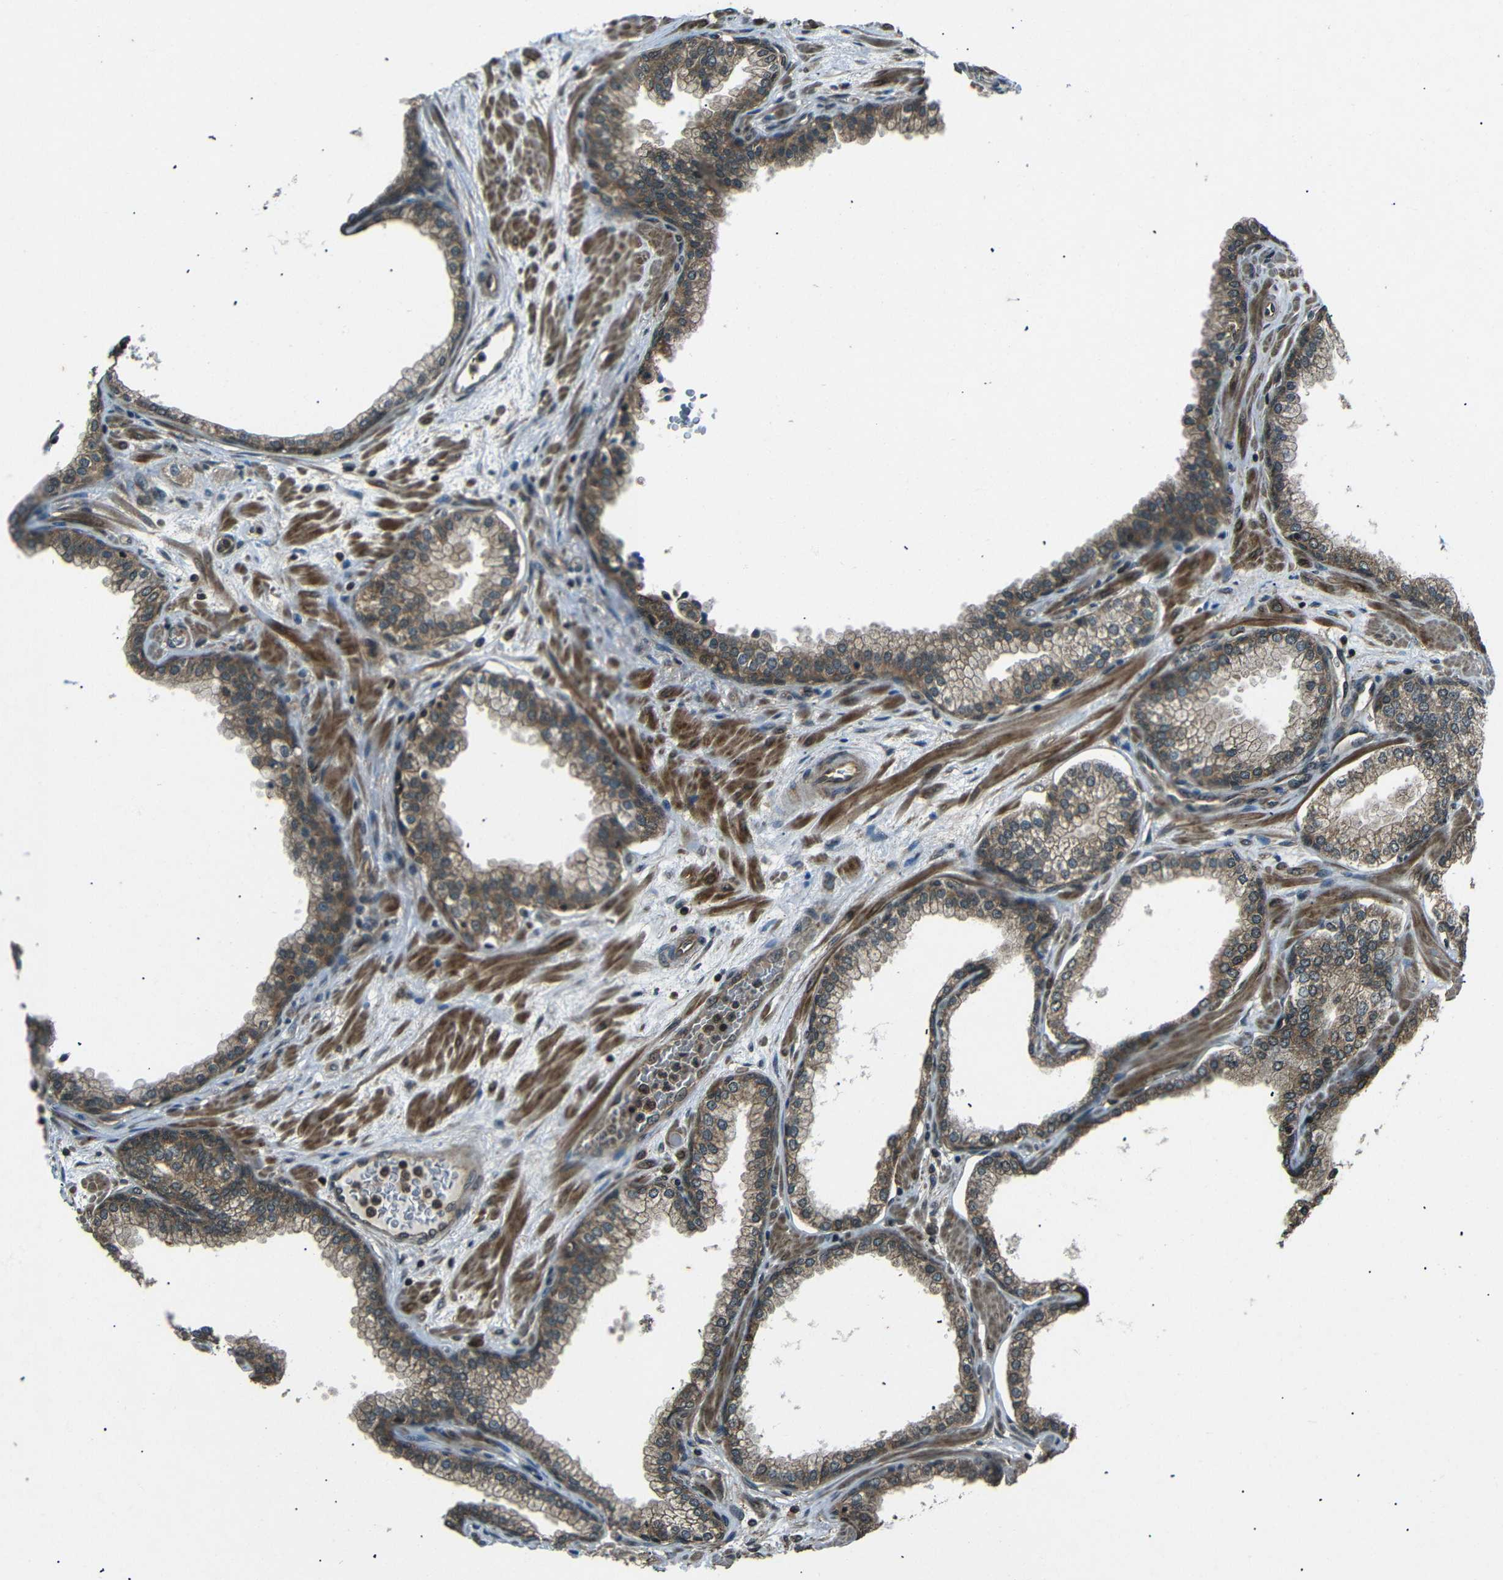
{"staining": {"intensity": "strong", "quantity": ">75%", "location": "cytoplasmic/membranous"}, "tissue": "prostate", "cell_type": "Glandular cells", "image_type": "normal", "snomed": [{"axis": "morphology", "description": "Normal tissue, NOS"}, {"axis": "morphology", "description": "Urothelial carcinoma, Low grade"}, {"axis": "topography", "description": "Urinary bladder"}, {"axis": "topography", "description": "Prostate"}], "caption": "A high-resolution image shows immunohistochemistry (IHC) staining of benign prostate, which demonstrates strong cytoplasmic/membranous staining in about >75% of glandular cells.", "gene": "PLK2", "patient": {"sex": "male", "age": 60}}